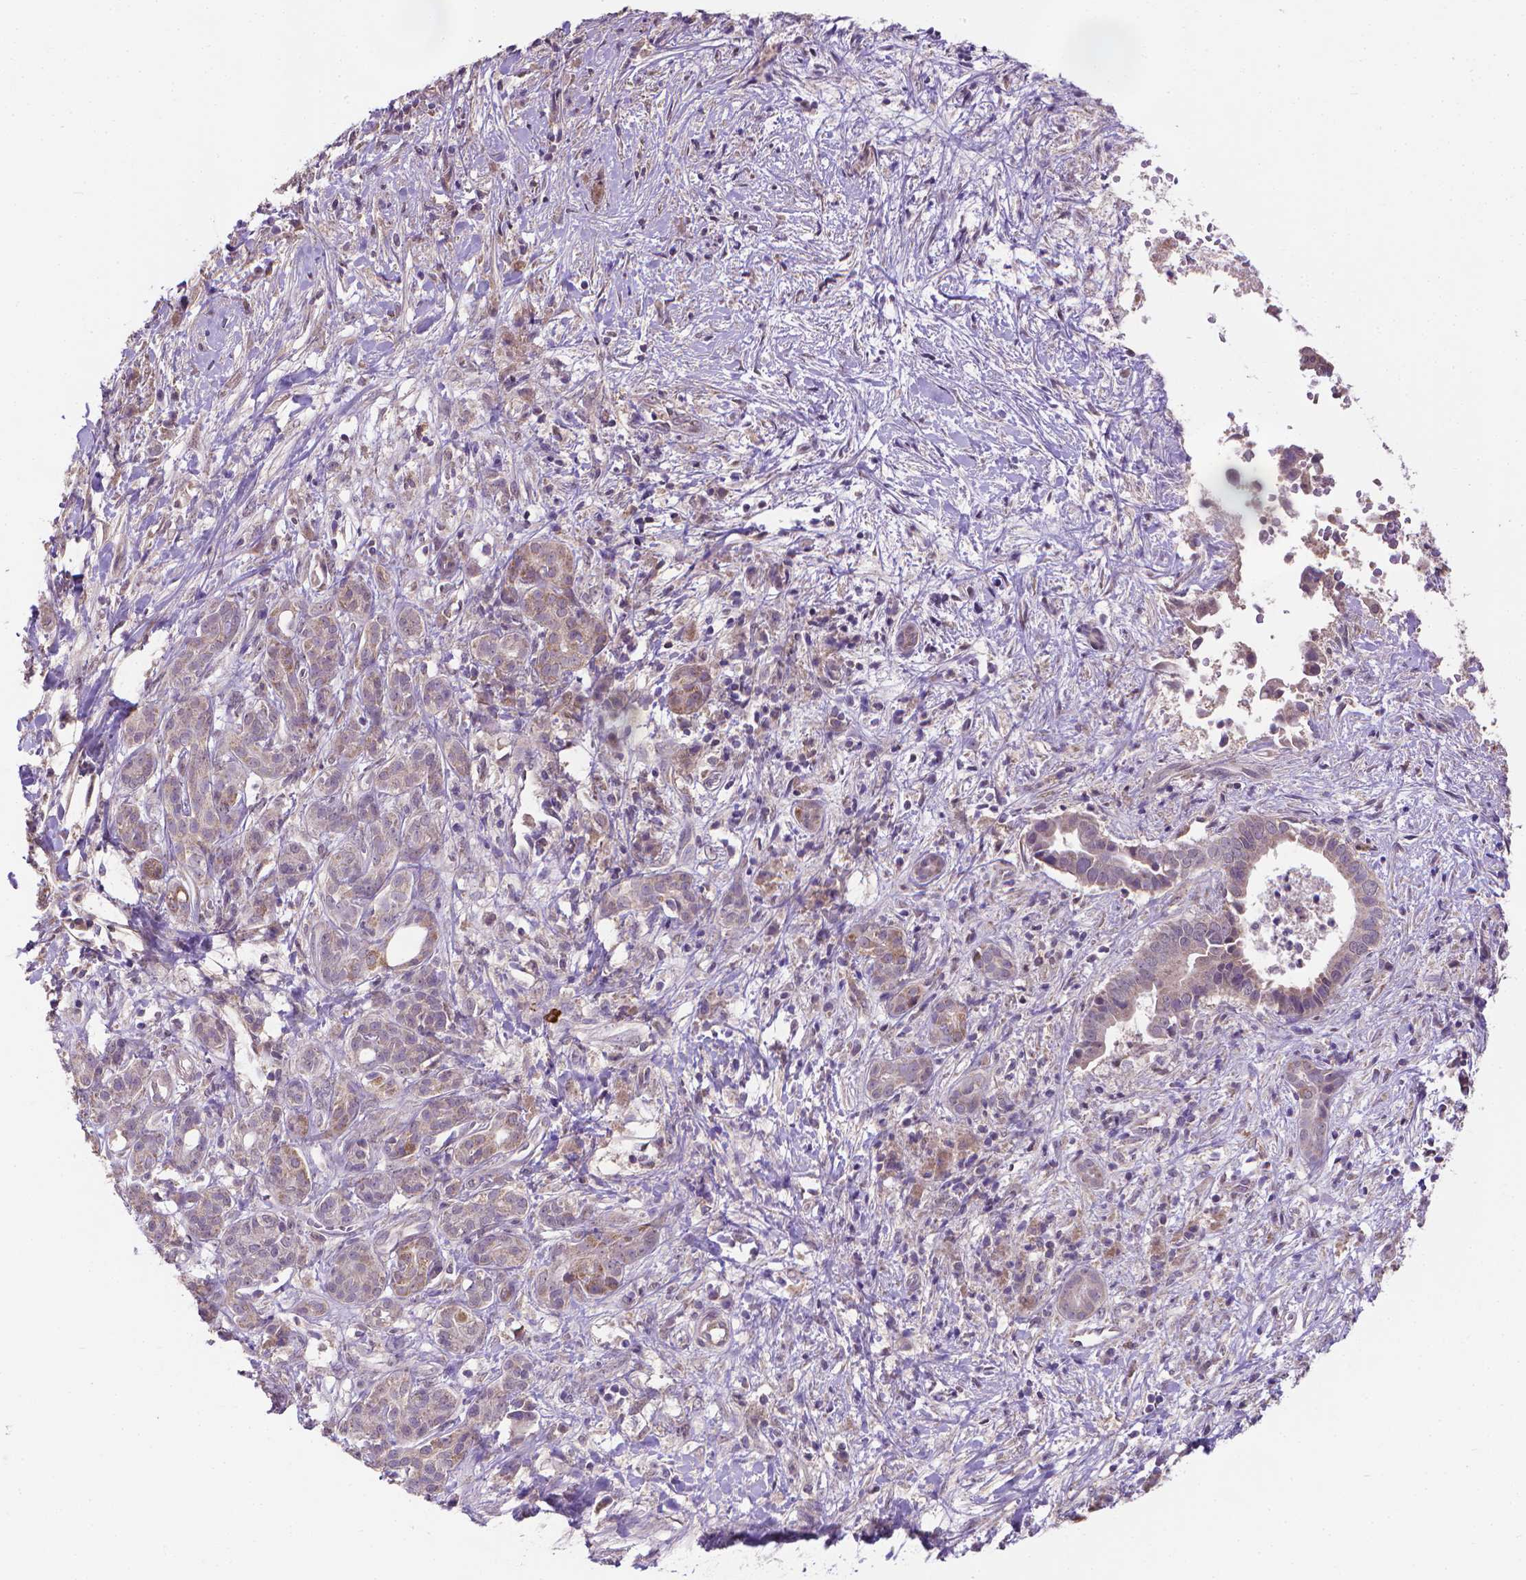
{"staining": {"intensity": "weak", "quantity": "<25%", "location": "cytoplasmic/membranous"}, "tissue": "pancreatic cancer", "cell_type": "Tumor cells", "image_type": "cancer", "snomed": [{"axis": "morphology", "description": "Adenocarcinoma, NOS"}, {"axis": "topography", "description": "Pancreas"}], "caption": "IHC of pancreatic adenocarcinoma reveals no expression in tumor cells.", "gene": "GPR63", "patient": {"sex": "male", "age": 61}}